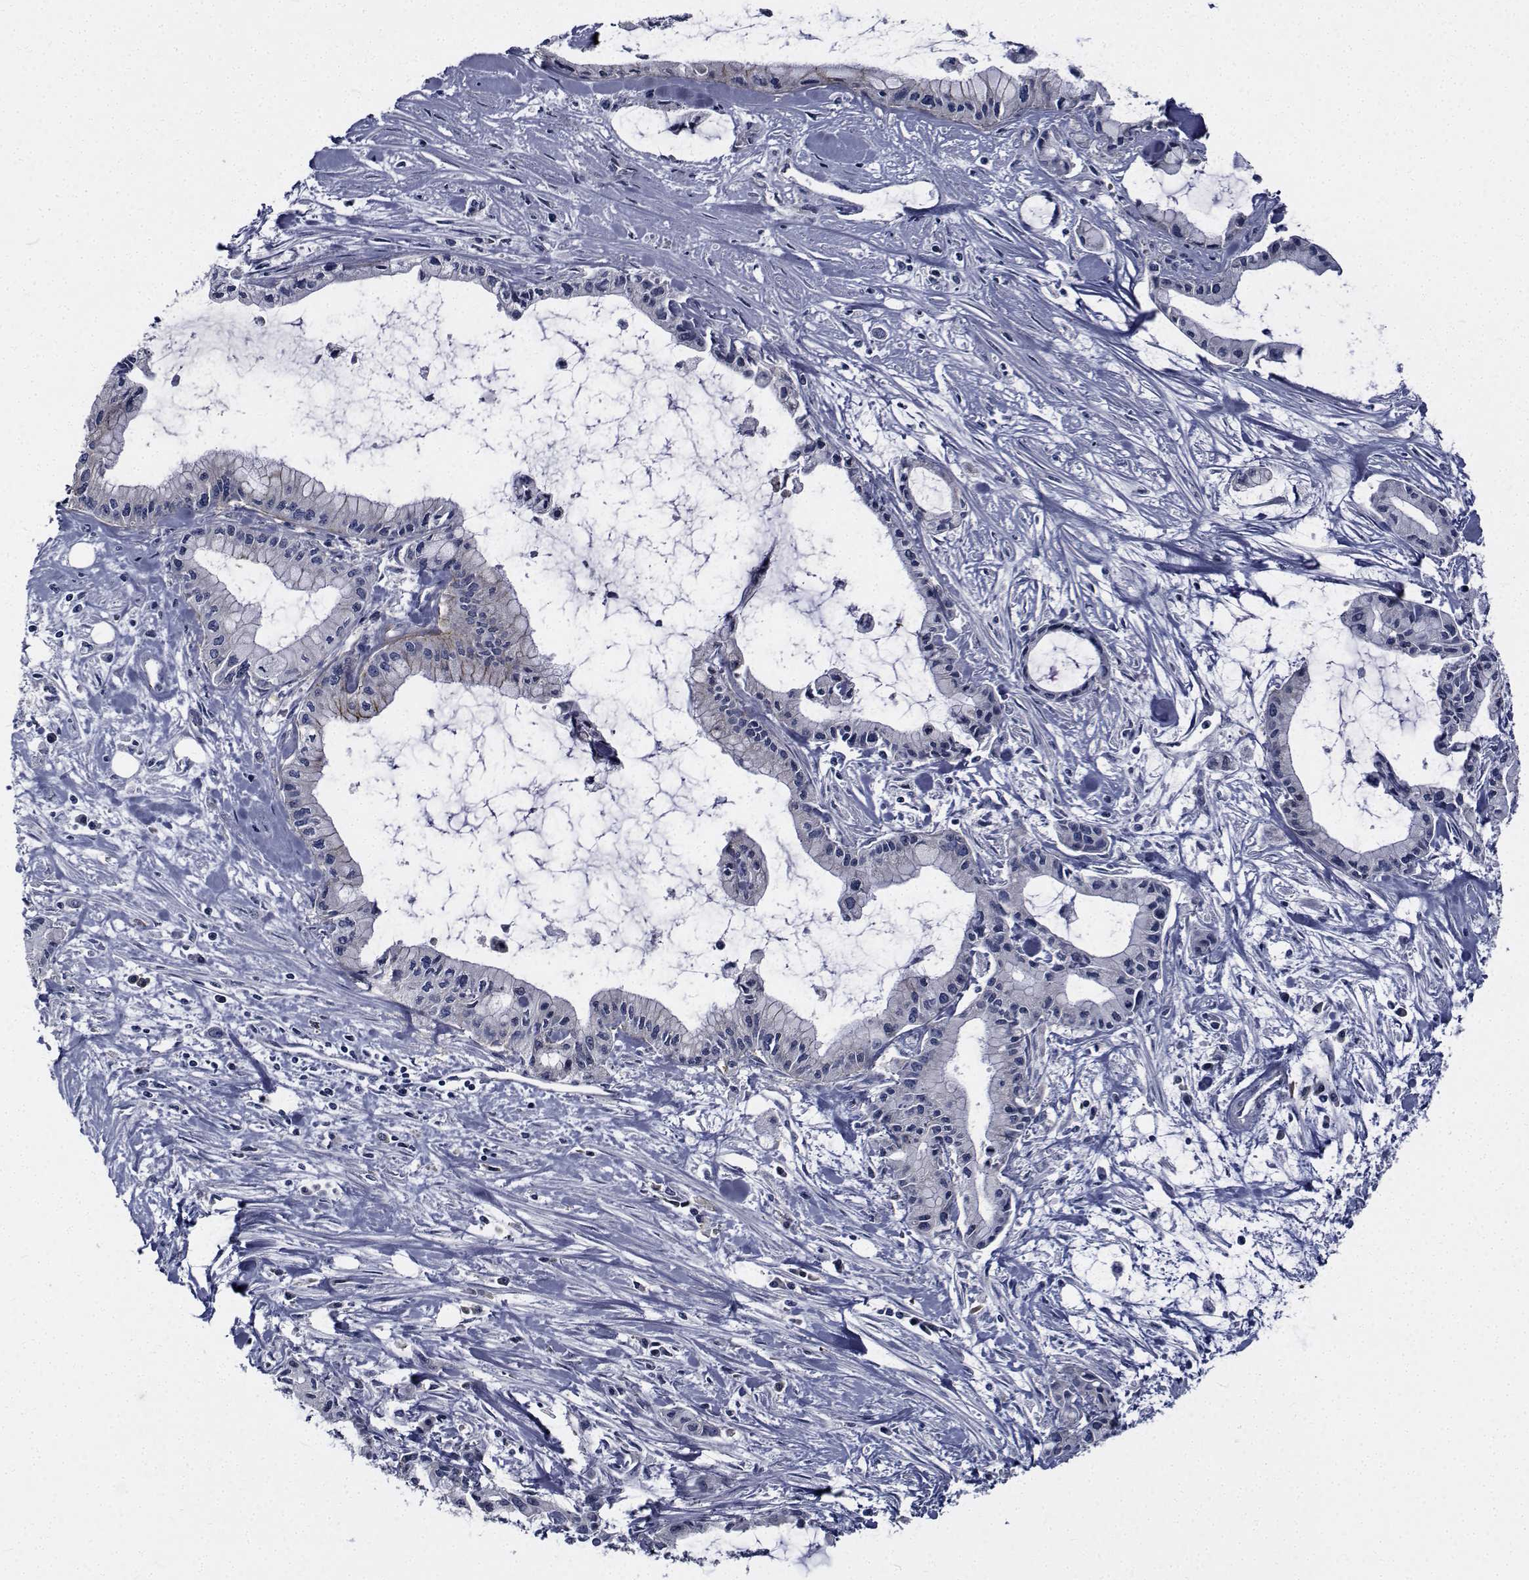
{"staining": {"intensity": "negative", "quantity": "none", "location": "none"}, "tissue": "pancreatic cancer", "cell_type": "Tumor cells", "image_type": "cancer", "snomed": [{"axis": "morphology", "description": "Adenocarcinoma, NOS"}, {"axis": "topography", "description": "Pancreas"}], "caption": "High magnification brightfield microscopy of pancreatic cancer (adenocarcinoma) stained with DAB (brown) and counterstained with hematoxylin (blue): tumor cells show no significant staining. (Stains: DAB immunohistochemistry with hematoxylin counter stain, Microscopy: brightfield microscopy at high magnification).", "gene": "TTBK1", "patient": {"sex": "male", "age": 48}}